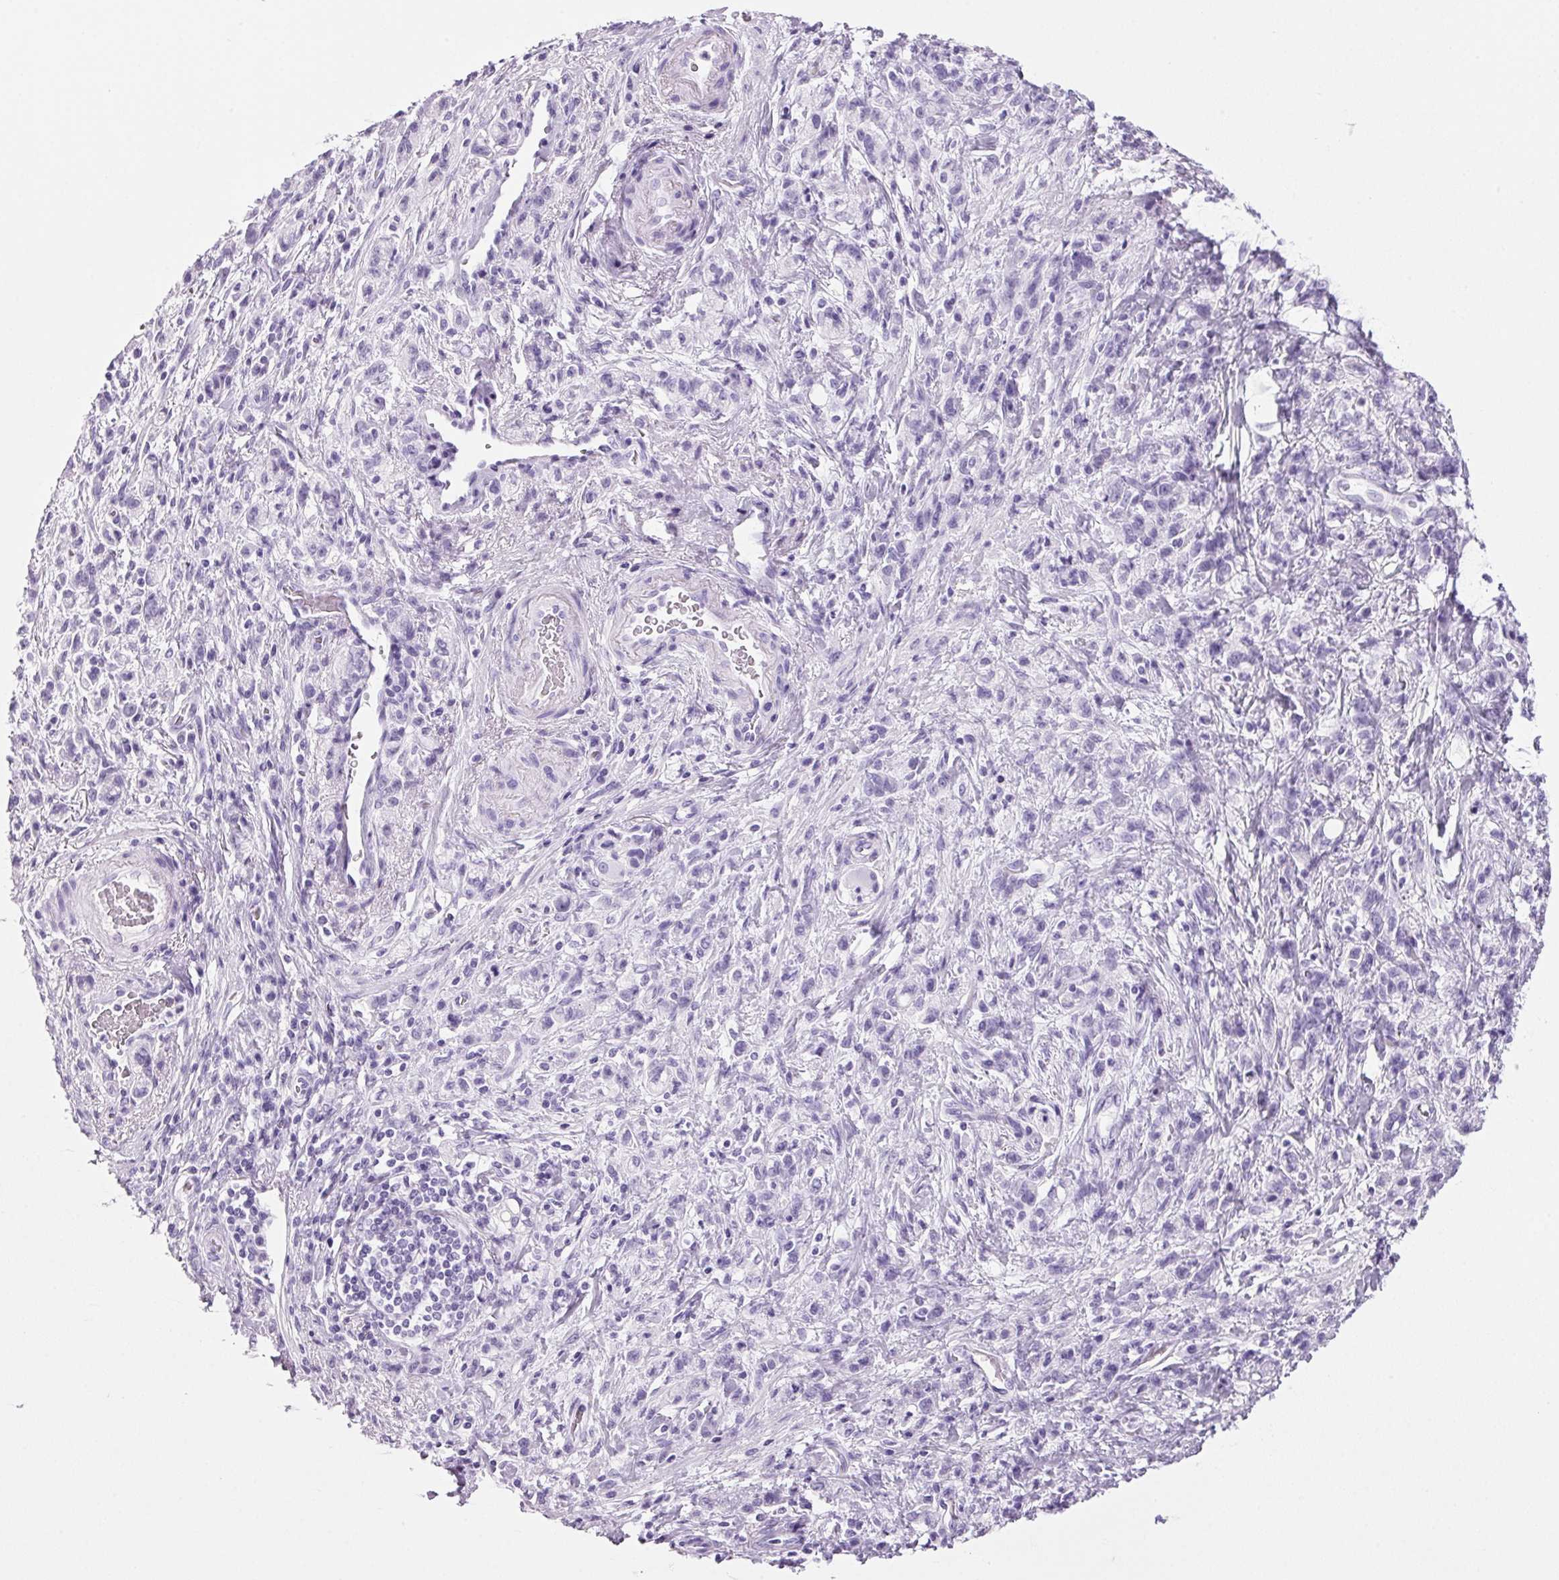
{"staining": {"intensity": "negative", "quantity": "none", "location": "none"}, "tissue": "stomach cancer", "cell_type": "Tumor cells", "image_type": "cancer", "snomed": [{"axis": "morphology", "description": "Adenocarcinoma, NOS"}, {"axis": "topography", "description": "Stomach"}], "caption": "An immunohistochemistry histopathology image of stomach cancer is shown. There is no staining in tumor cells of stomach cancer. The staining was performed using DAB to visualize the protein expression in brown, while the nuclei were stained in blue with hematoxylin (Magnification: 20x).", "gene": "PPP1R1A", "patient": {"sex": "male", "age": 77}}